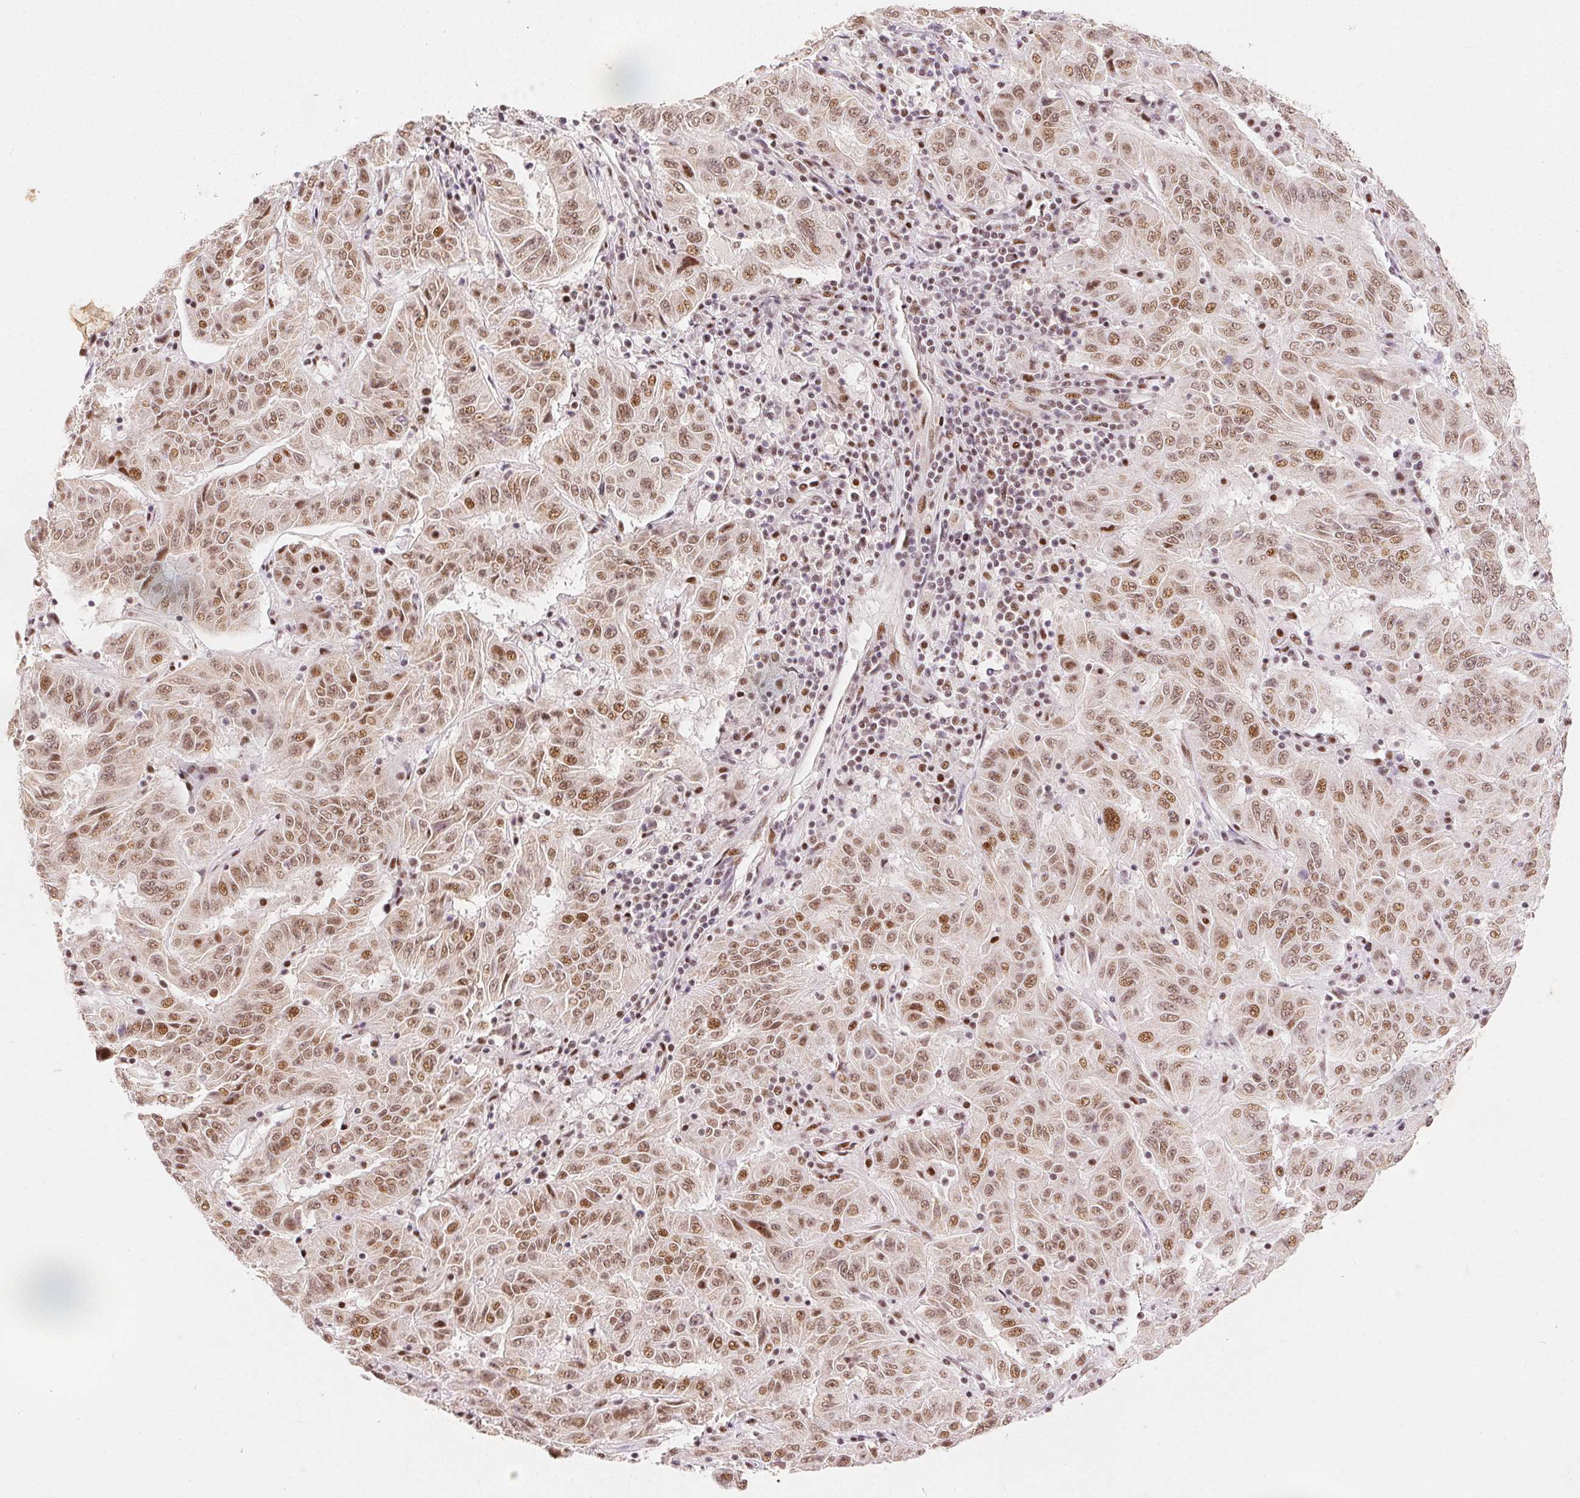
{"staining": {"intensity": "moderate", "quantity": ">75%", "location": "nuclear"}, "tissue": "pancreatic cancer", "cell_type": "Tumor cells", "image_type": "cancer", "snomed": [{"axis": "morphology", "description": "Adenocarcinoma, NOS"}, {"axis": "topography", "description": "Pancreas"}], "caption": "IHC micrograph of neoplastic tissue: adenocarcinoma (pancreatic) stained using immunohistochemistry reveals medium levels of moderate protein expression localized specifically in the nuclear of tumor cells, appearing as a nuclear brown color.", "gene": "ZNF703", "patient": {"sex": "male", "age": 63}}